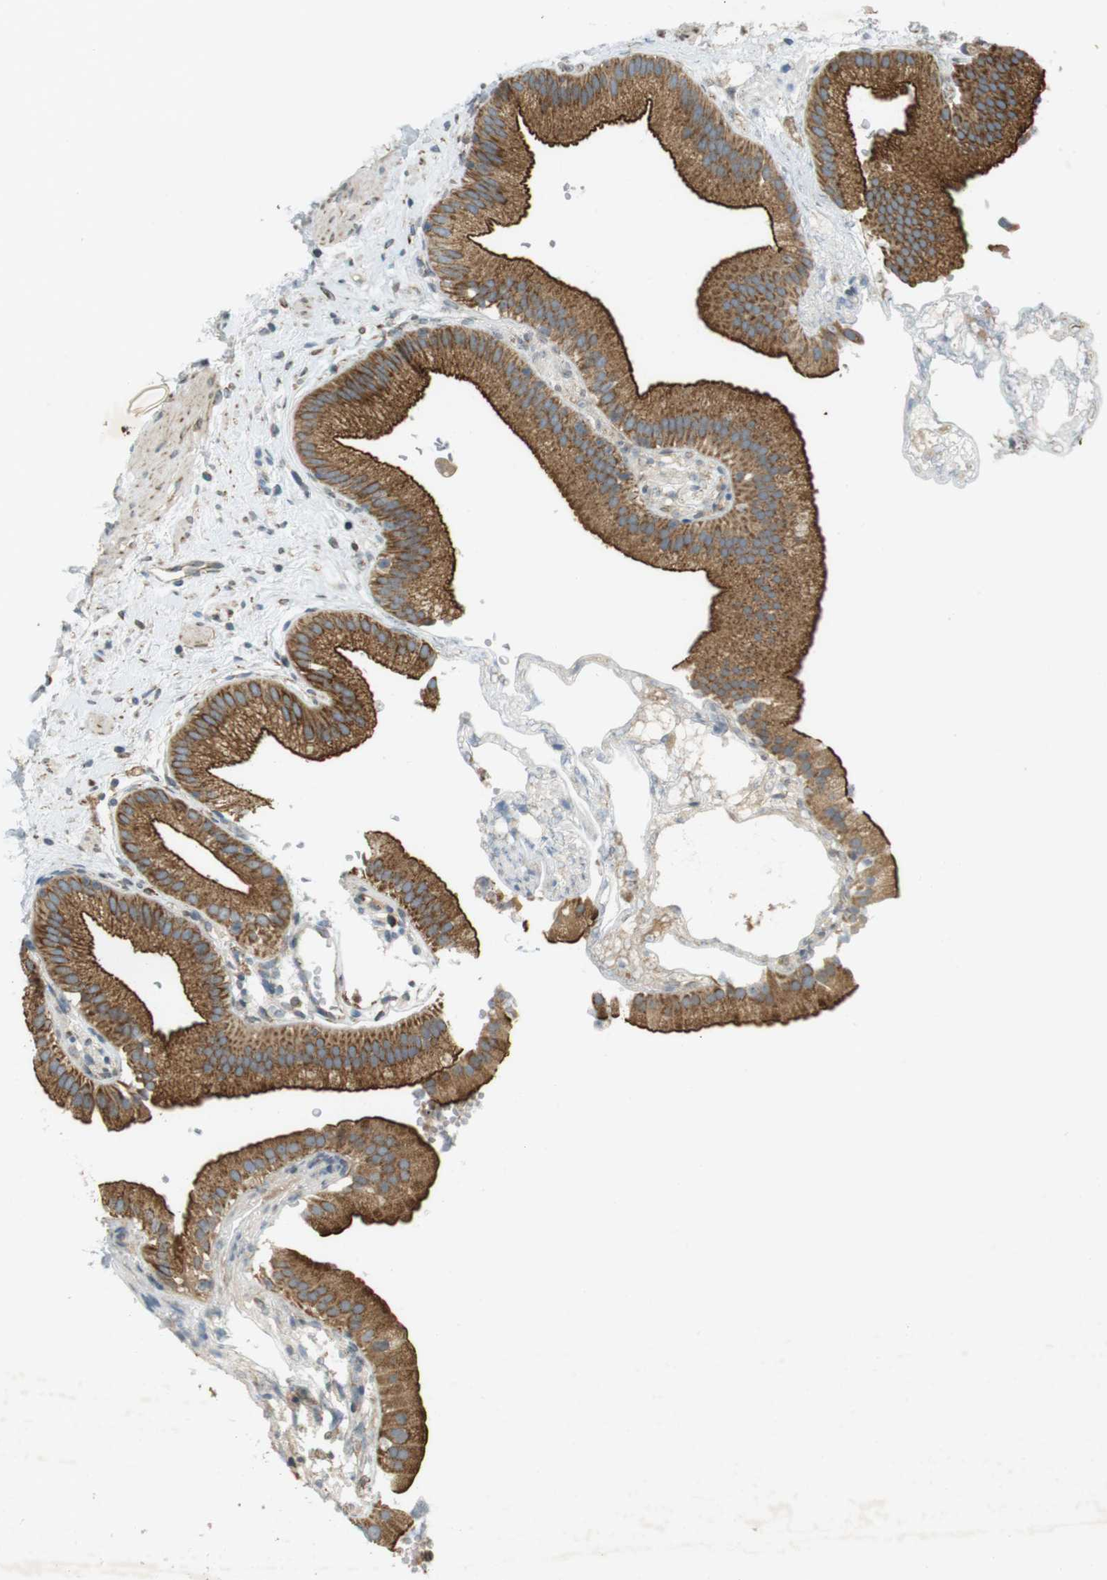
{"staining": {"intensity": "strong", "quantity": ">75%", "location": "cytoplasmic/membranous"}, "tissue": "gallbladder", "cell_type": "Glandular cells", "image_type": "normal", "snomed": [{"axis": "morphology", "description": "Normal tissue, NOS"}, {"axis": "topography", "description": "Gallbladder"}], "caption": "Gallbladder stained with DAB IHC demonstrates high levels of strong cytoplasmic/membranous expression in about >75% of glandular cells.", "gene": "SLC41A1", "patient": {"sex": "male", "age": 55}}